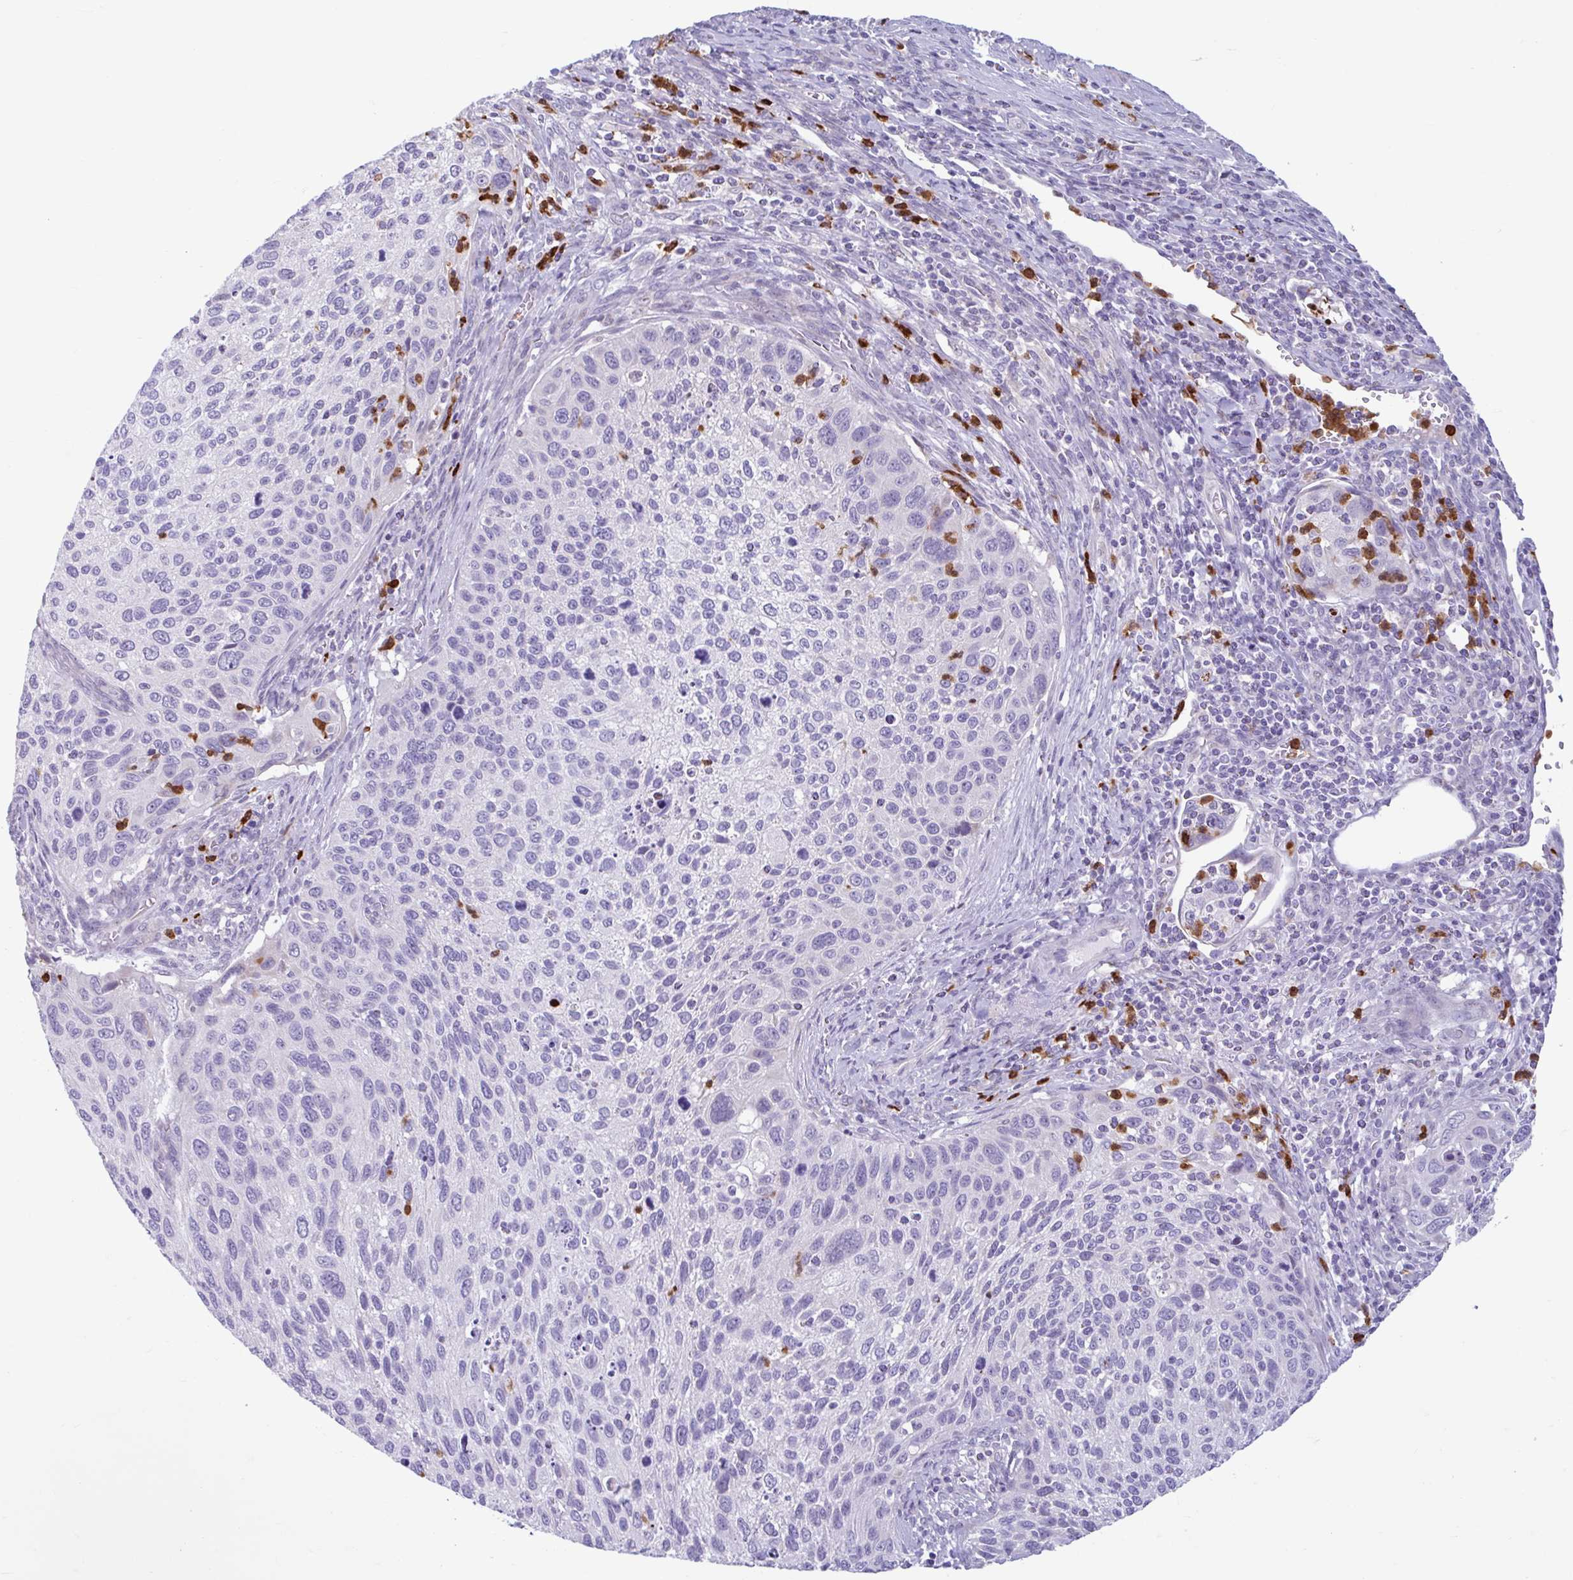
{"staining": {"intensity": "negative", "quantity": "none", "location": "none"}, "tissue": "cervical cancer", "cell_type": "Tumor cells", "image_type": "cancer", "snomed": [{"axis": "morphology", "description": "Squamous cell carcinoma, NOS"}, {"axis": "topography", "description": "Cervix"}], "caption": "Immunohistochemistry photomicrograph of human cervical squamous cell carcinoma stained for a protein (brown), which reveals no staining in tumor cells.", "gene": "CEP120", "patient": {"sex": "female", "age": 70}}